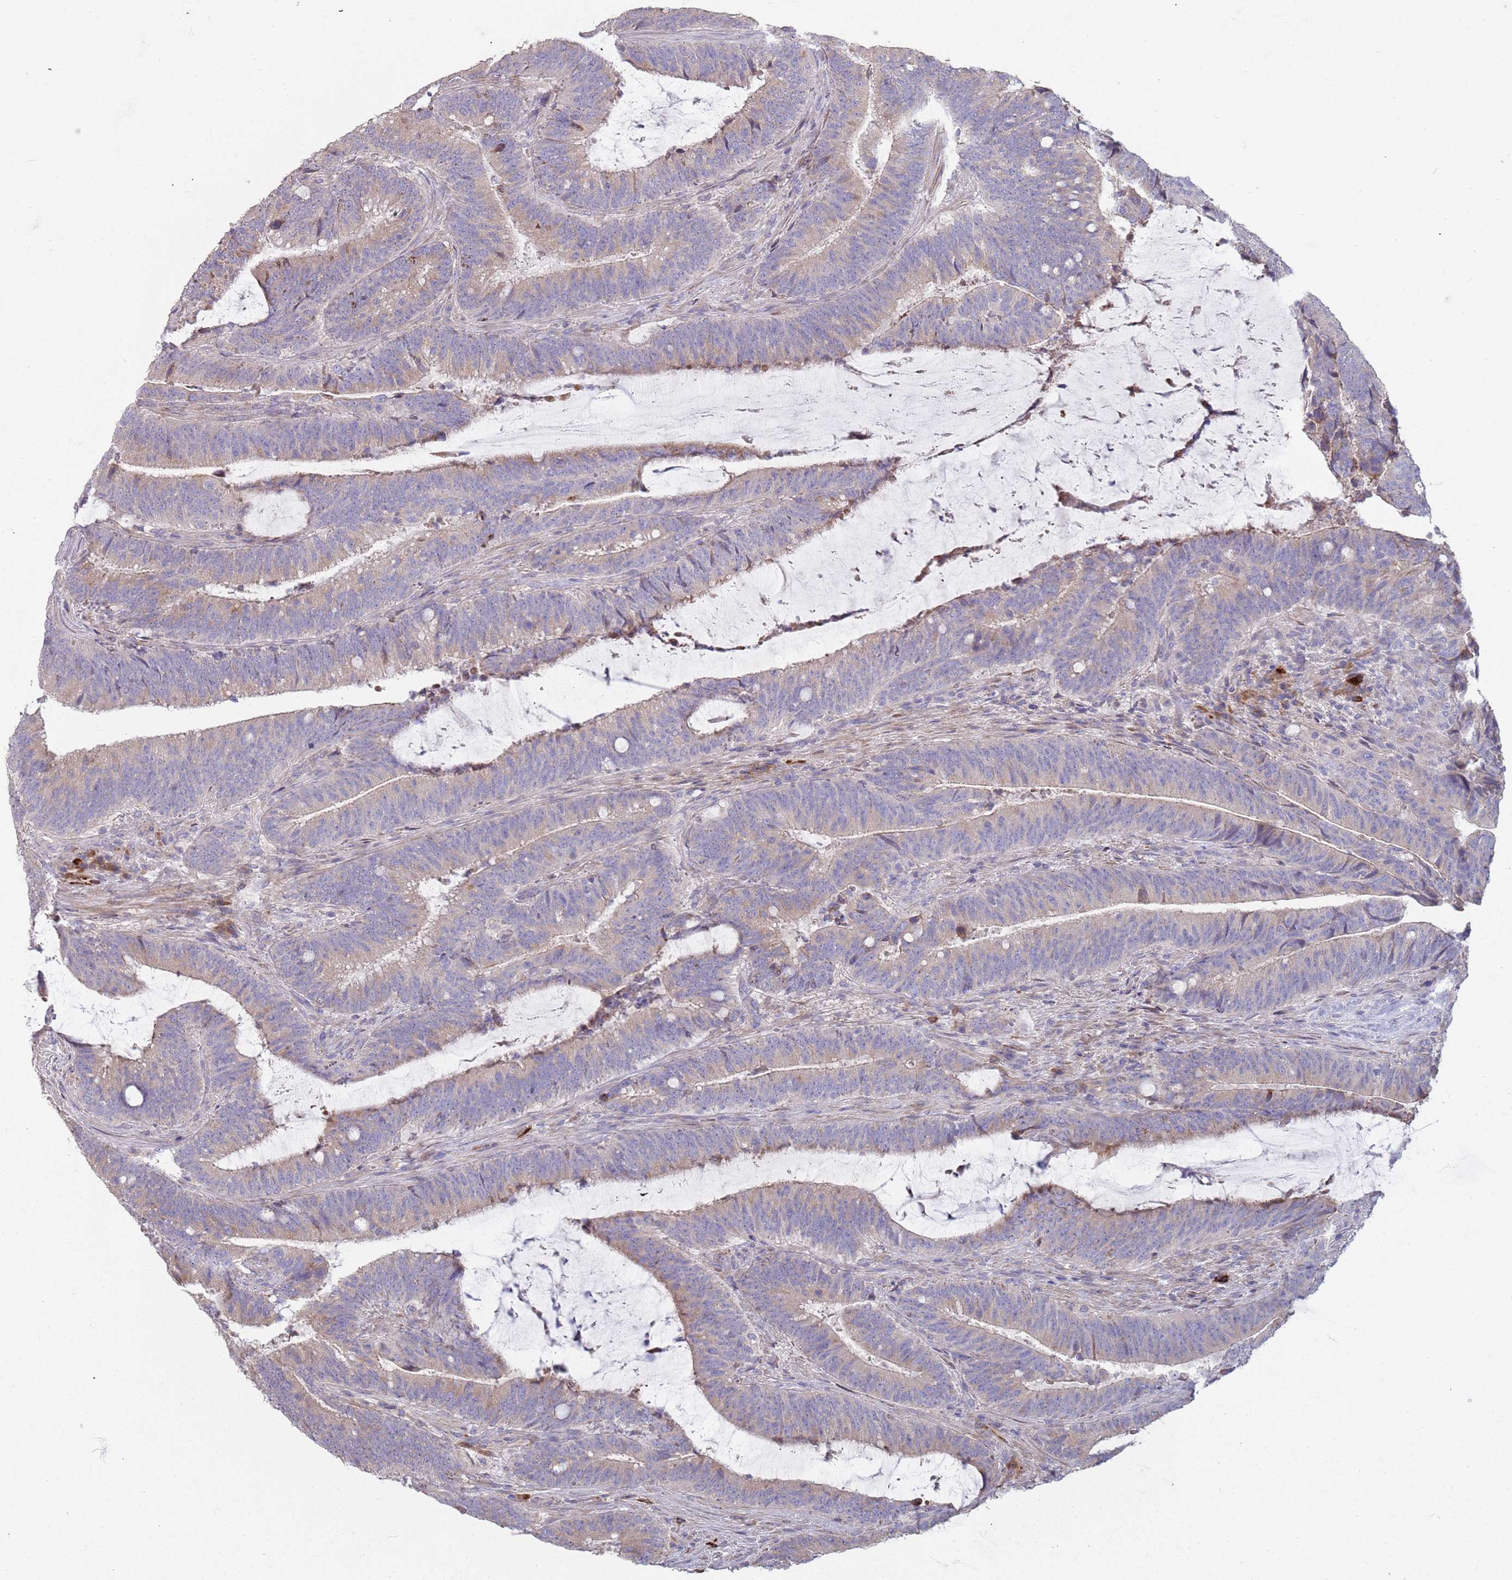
{"staining": {"intensity": "weak", "quantity": "25%-75%", "location": "cytoplasmic/membranous"}, "tissue": "colorectal cancer", "cell_type": "Tumor cells", "image_type": "cancer", "snomed": [{"axis": "morphology", "description": "Adenocarcinoma, NOS"}, {"axis": "topography", "description": "Colon"}], "caption": "IHC photomicrograph of neoplastic tissue: human colorectal cancer stained using immunohistochemistry (IHC) displays low levels of weak protein expression localized specifically in the cytoplasmic/membranous of tumor cells, appearing as a cytoplasmic/membranous brown color.", "gene": "SUSD1", "patient": {"sex": "female", "age": 43}}